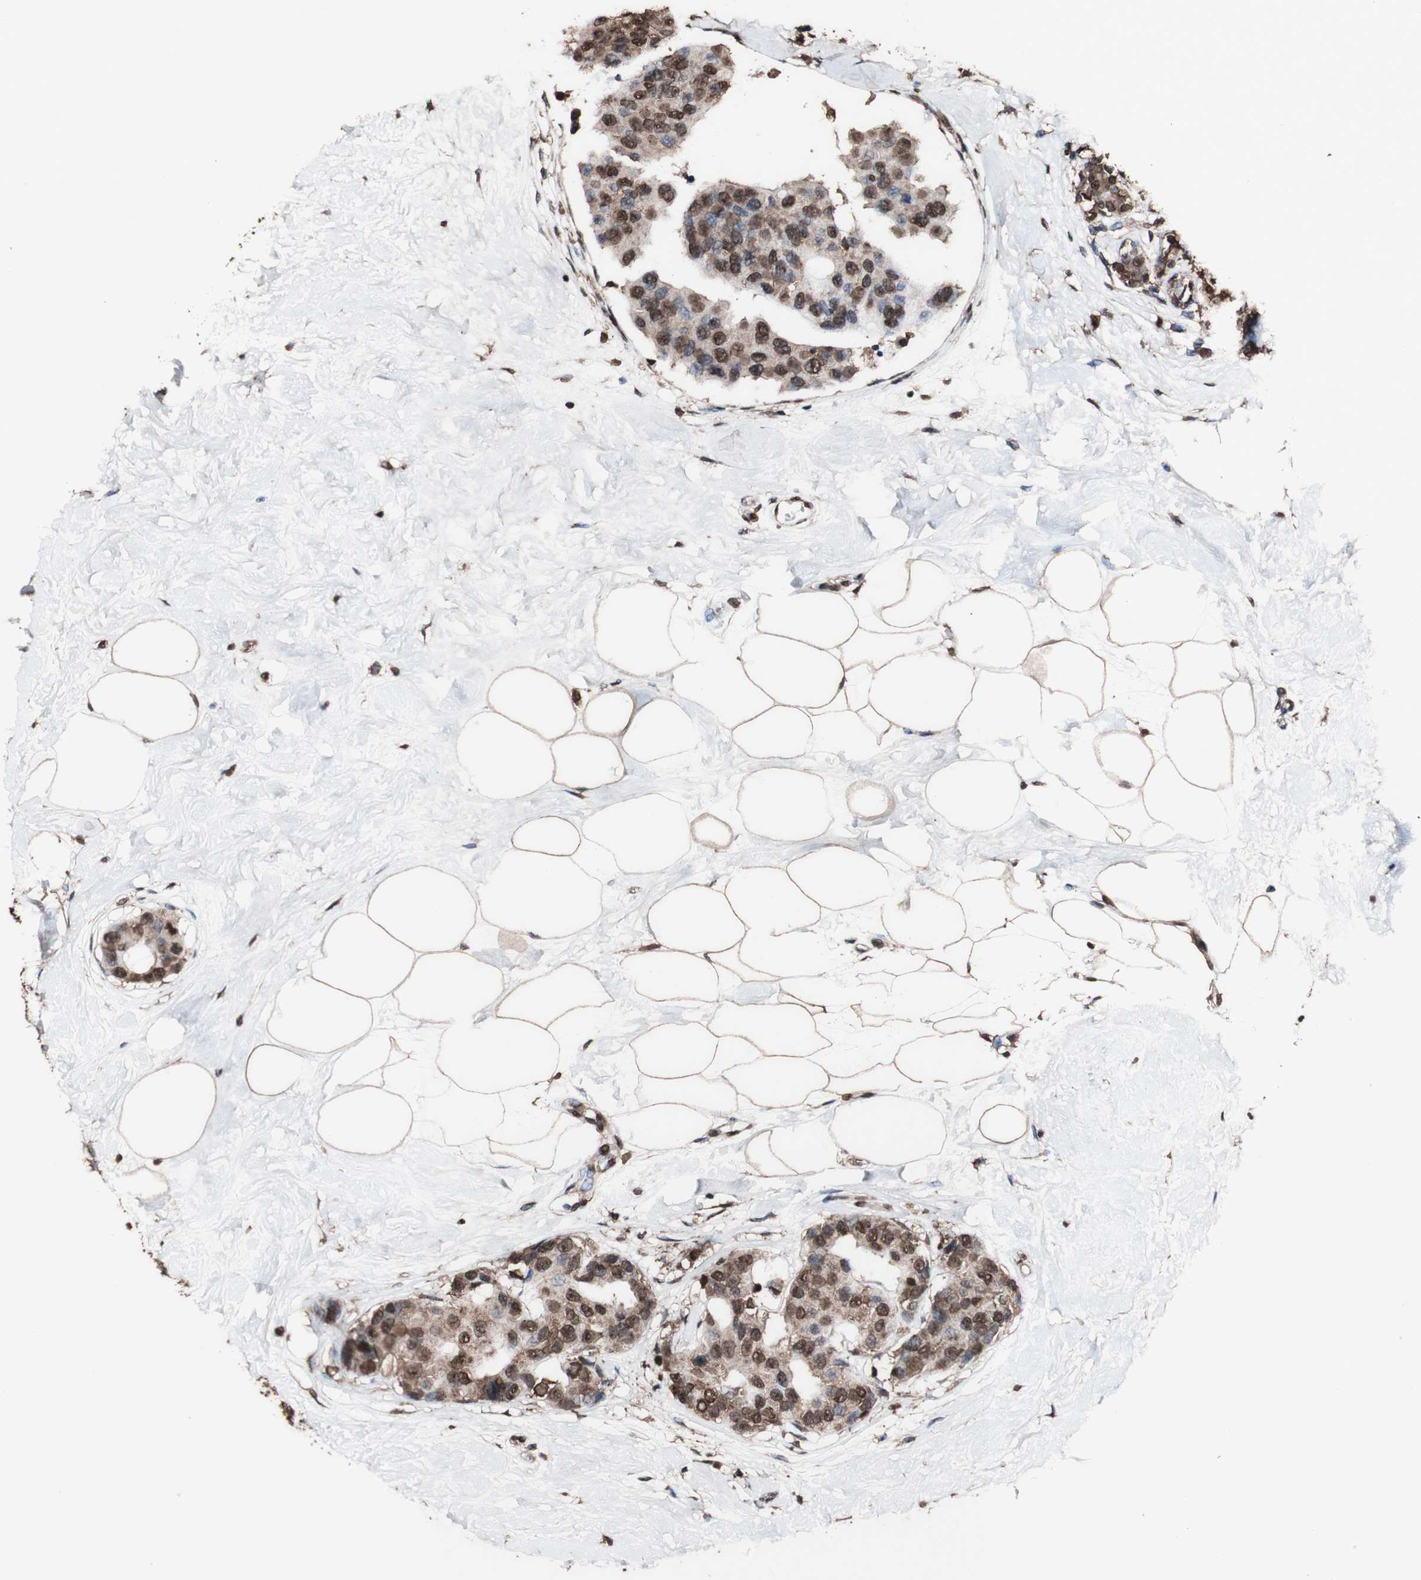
{"staining": {"intensity": "strong", "quantity": "25%-75%", "location": "cytoplasmic/membranous,nuclear"}, "tissue": "breast cancer", "cell_type": "Tumor cells", "image_type": "cancer", "snomed": [{"axis": "morphology", "description": "Normal tissue, NOS"}, {"axis": "morphology", "description": "Duct carcinoma"}, {"axis": "topography", "description": "Breast"}], "caption": "Brown immunohistochemical staining in human breast intraductal carcinoma shows strong cytoplasmic/membranous and nuclear staining in about 25%-75% of tumor cells.", "gene": "PIDD1", "patient": {"sex": "female", "age": 39}}